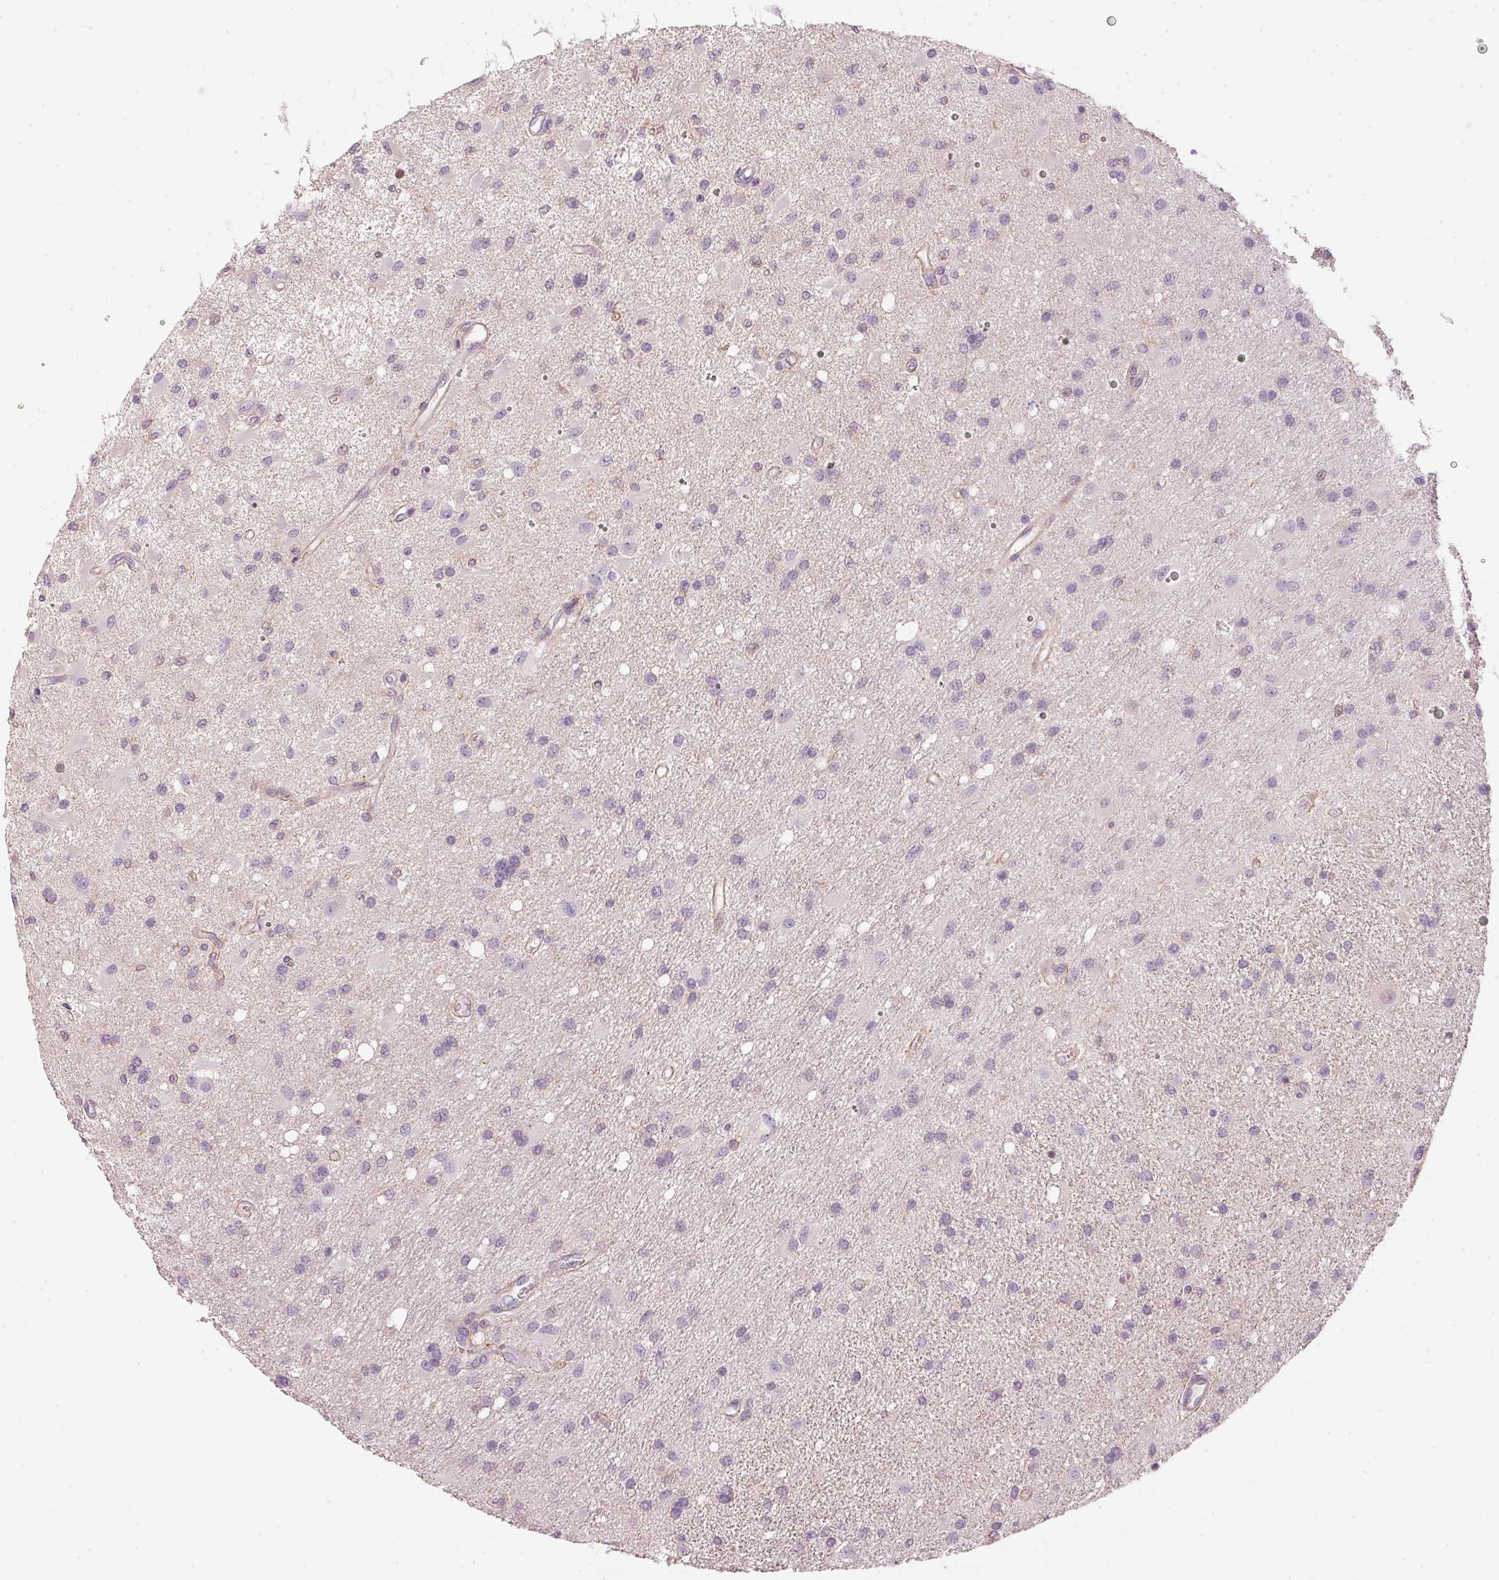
{"staining": {"intensity": "negative", "quantity": "none", "location": "none"}, "tissue": "glioma", "cell_type": "Tumor cells", "image_type": "cancer", "snomed": [{"axis": "morphology", "description": "Glioma, malignant, High grade"}, {"axis": "topography", "description": "Brain"}], "caption": "A high-resolution micrograph shows immunohistochemistry staining of glioma, which exhibits no significant expression in tumor cells.", "gene": "OSR2", "patient": {"sex": "male", "age": 67}}